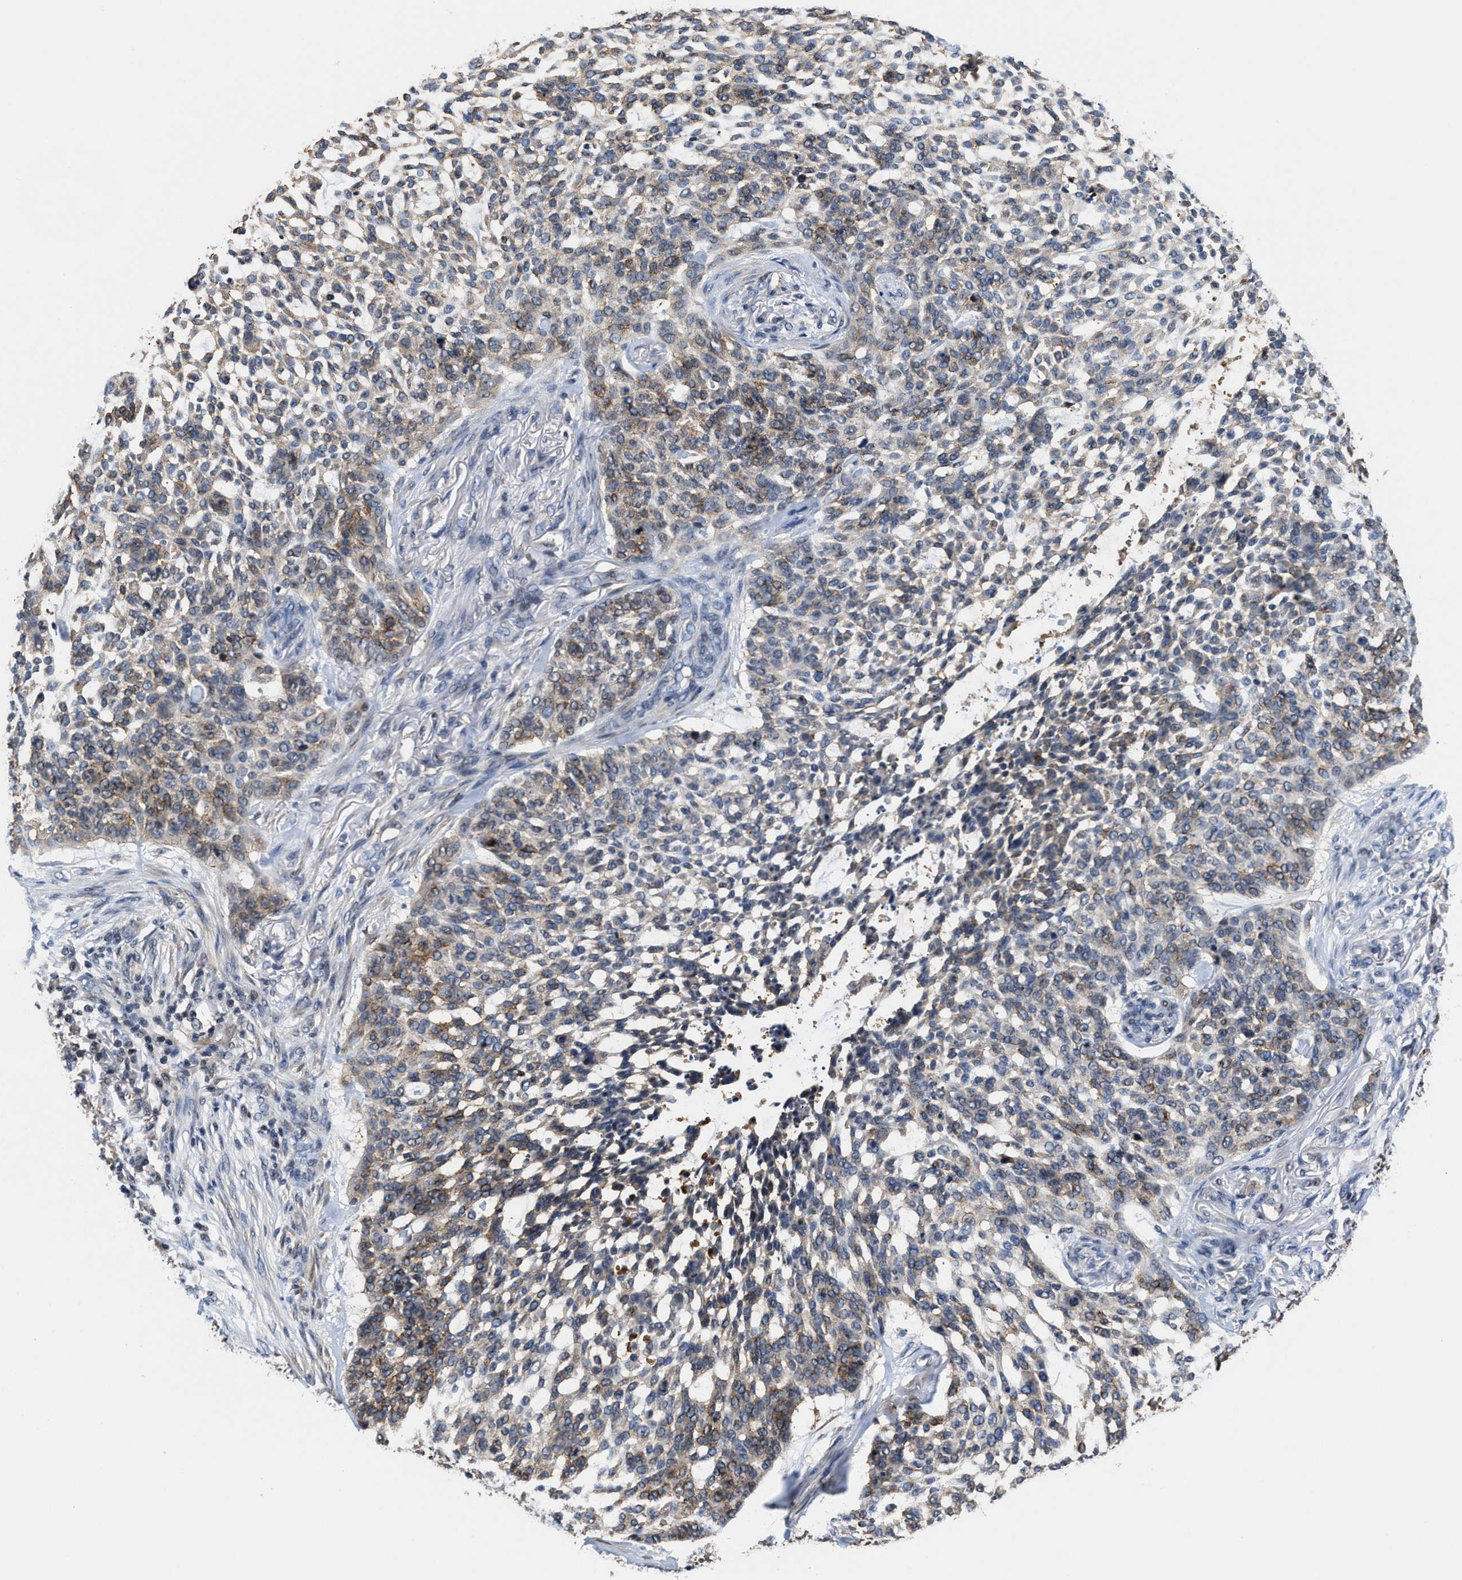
{"staining": {"intensity": "weak", "quantity": "25%-75%", "location": "cytoplasmic/membranous"}, "tissue": "skin cancer", "cell_type": "Tumor cells", "image_type": "cancer", "snomed": [{"axis": "morphology", "description": "Basal cell carcinoma"}, {"axis": "topography", "description": "Skin"}], "caption": "Protein expression by immunohistochemistry (IHC) demonstrates weak cytoplasmic/membranous staining in about 25%-75% of tumor cells in skin cancer (basal cell carcinoma).", "gene": "KIF12", "patient": {"sex": "female", "age": 64}}